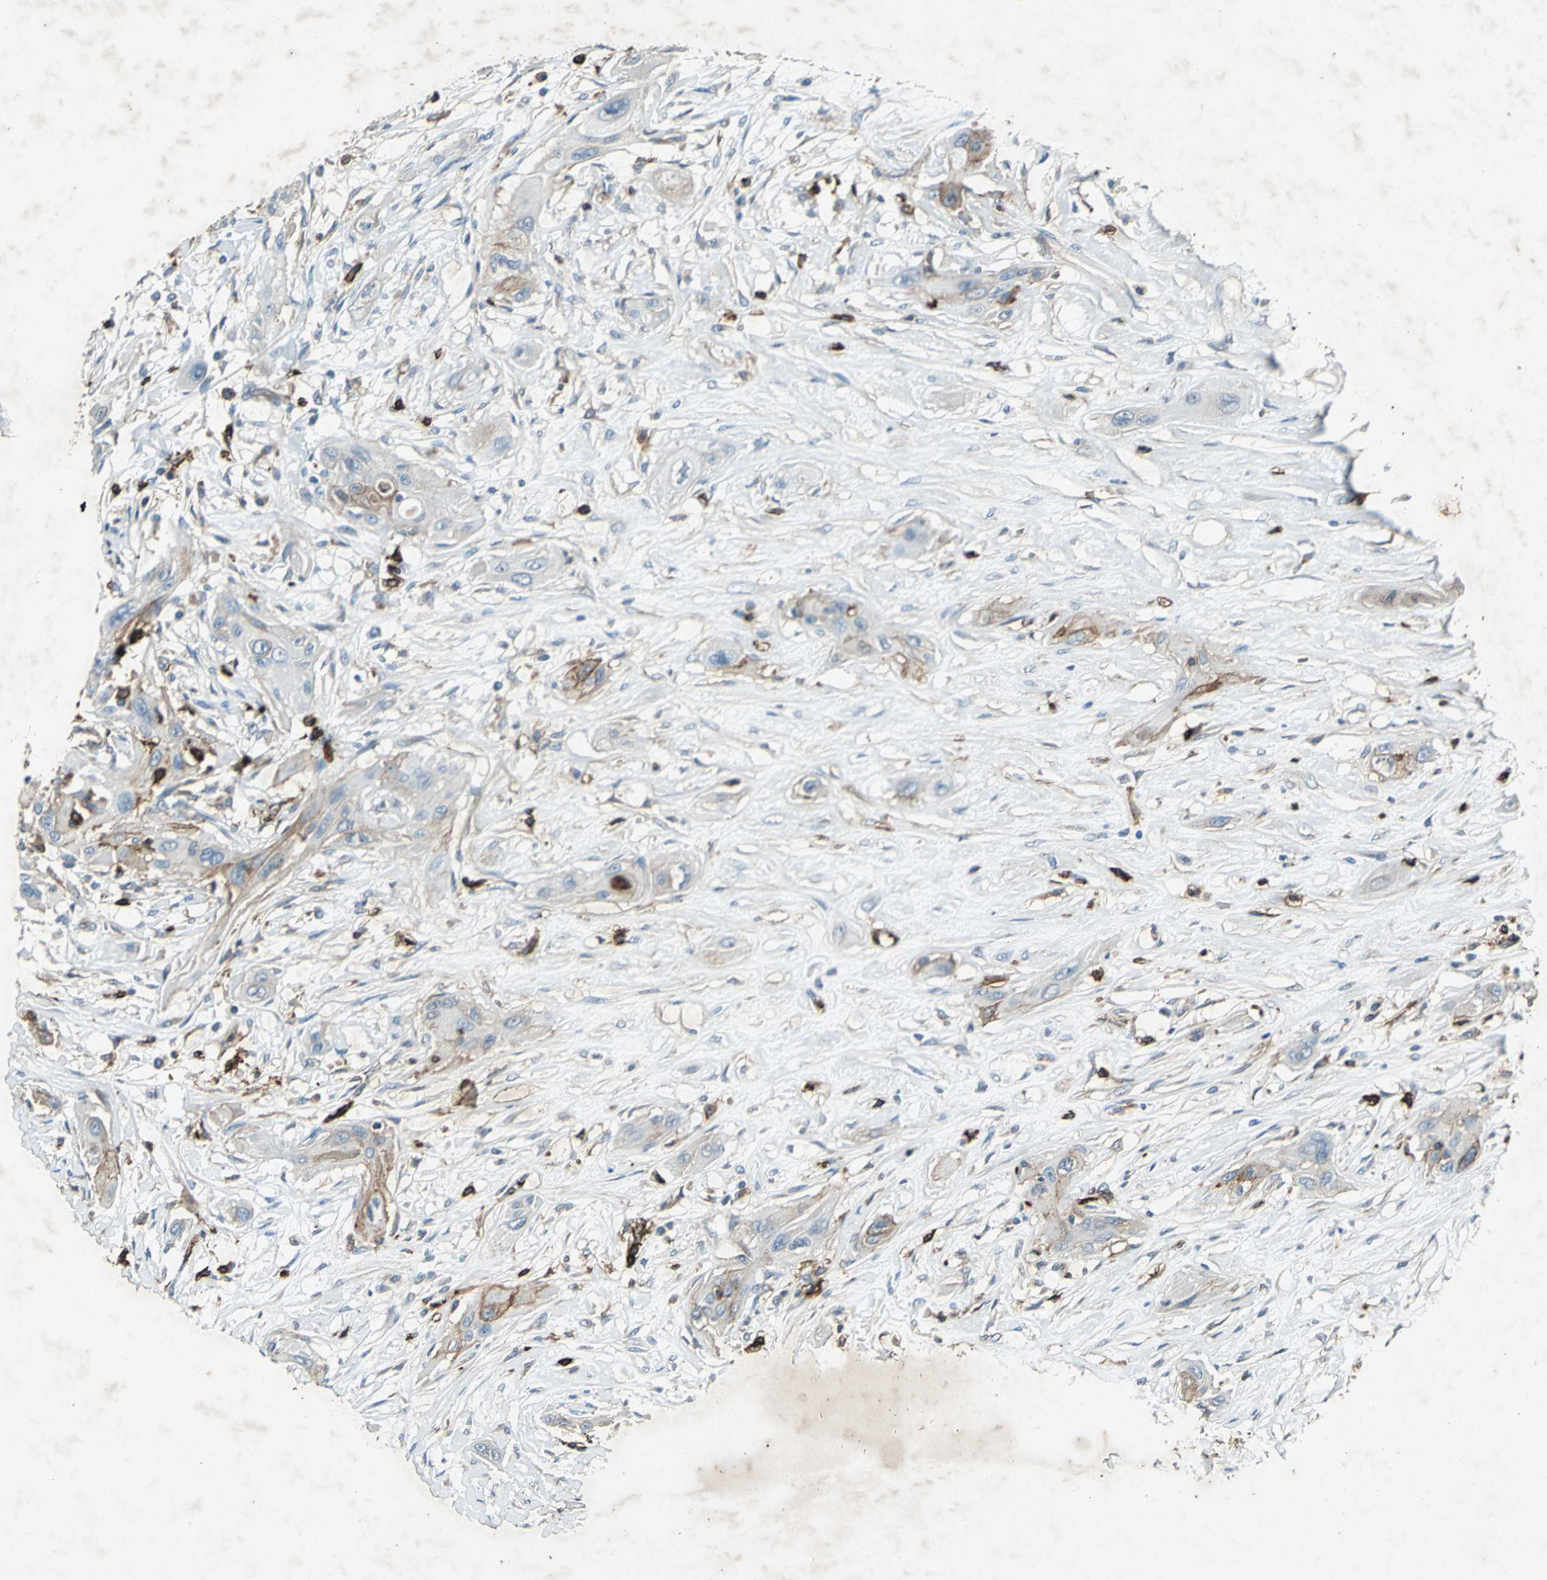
{"staining": {"intensity": "weak", "quantity": "25%-75%", "location": "cytoplasmic/membranous"}, "tissue": "lung cancer", "cell_type": "Tumor cells", "image_type": "cancer", "snomed": [{"axis": "morphology", "description": "Squamous cell carcinoma, NOS"}, {"axis": "topography", "description": "Lung"}], "caption": "Protein expression analysis of lung cancer demonstrates weak cytoplasmic/membranous staining in about 25%-75% of tumor cells.", "gene": "CCR6", "patient": {"sex": "female", "age": 47}}